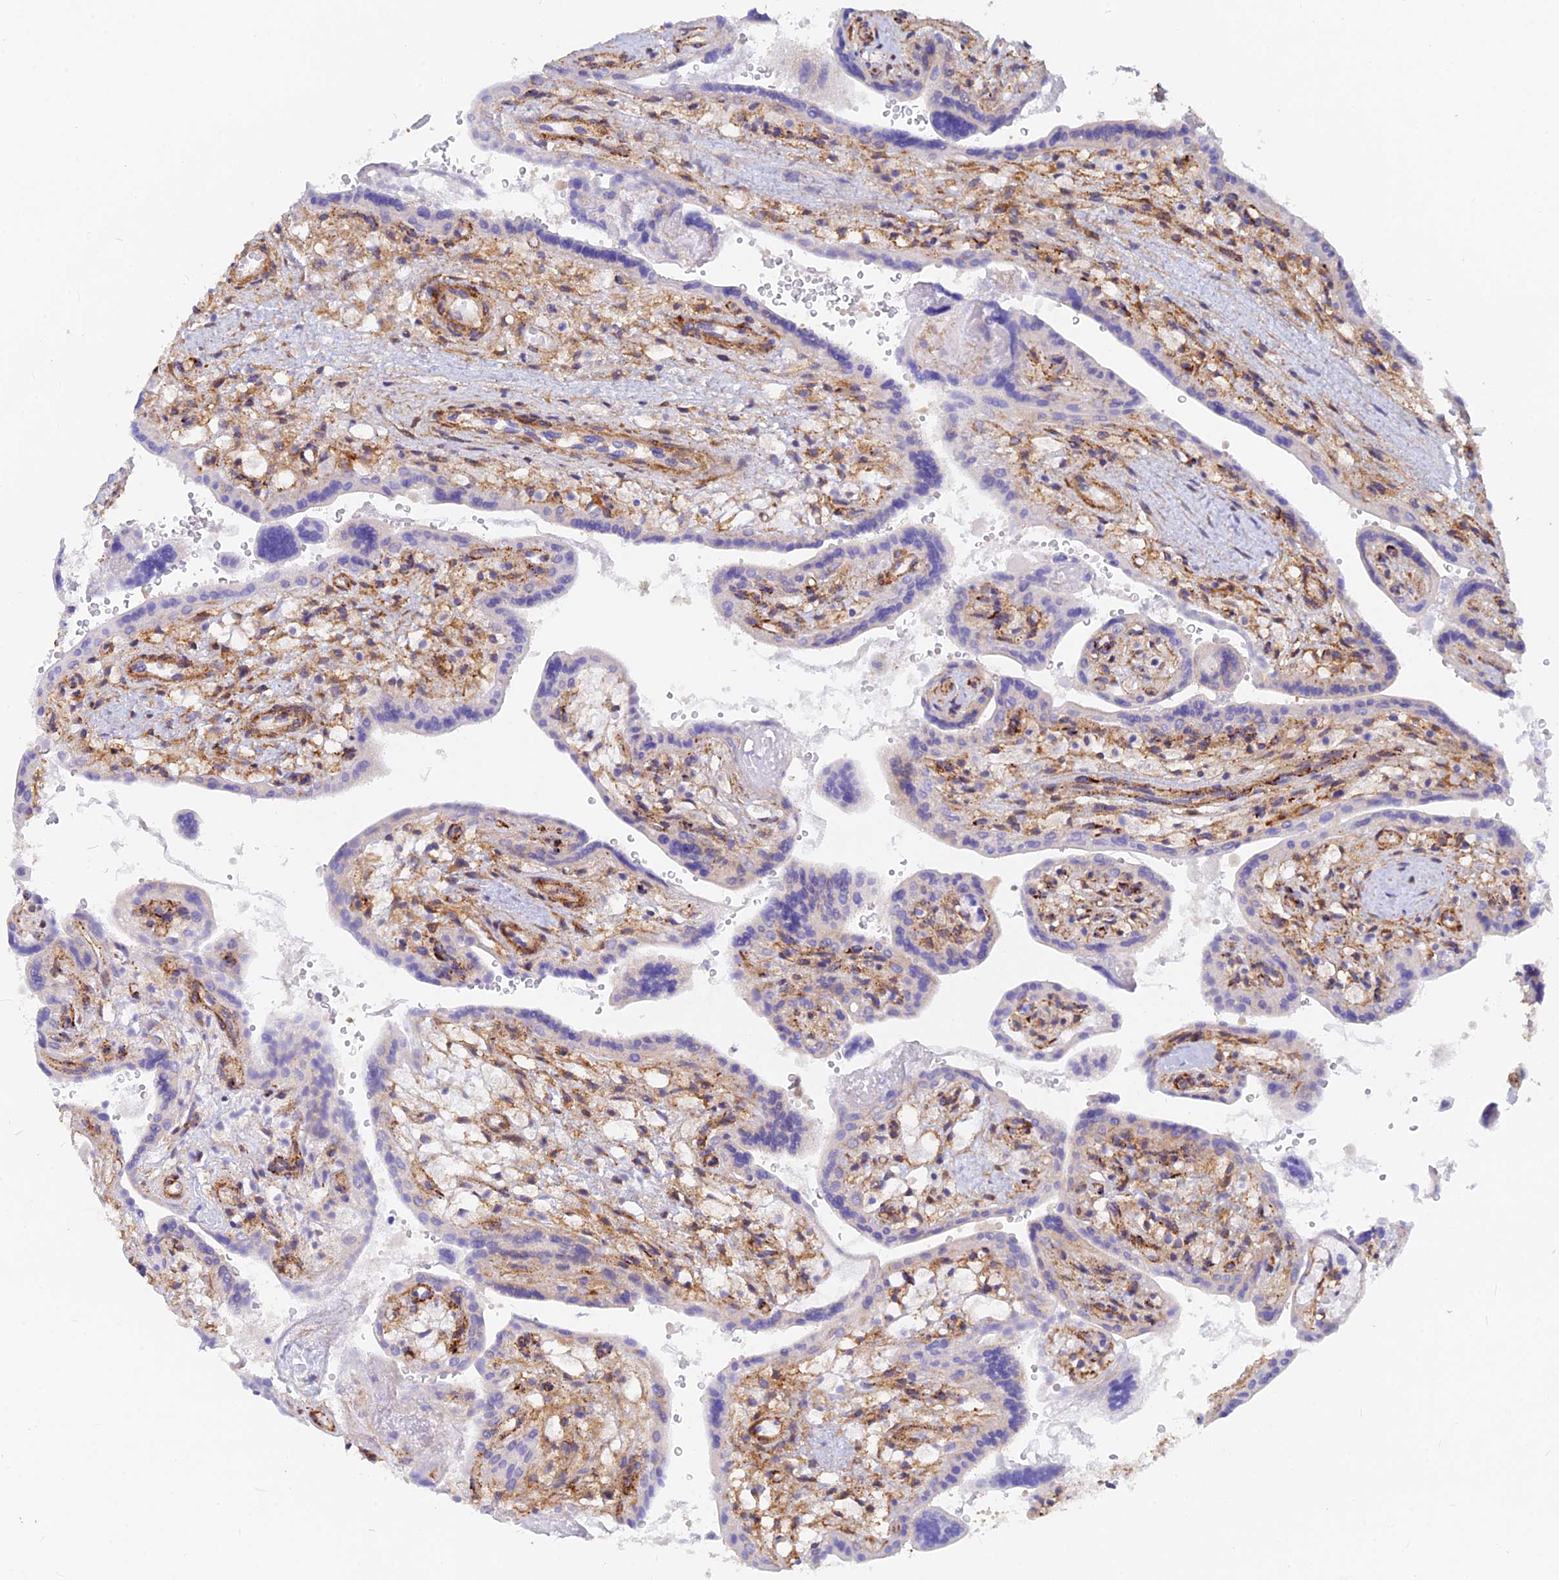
{"staining": {"intensity": "weak", "quantity": "<25%", "location": "nuclear"}, "tissue": "placenta", "cell_type": "Trophoblastic cells", "image_type": "normal", "snomed": [{"axis": "morphology", "description": "Normal tissue, NOS"}, {"axis": "topography", "description": "Placenta"}], "caption": "Immunohistochemistry (IHC) image of benign placenta: human placenta stained with DAB exhibits no significant protein positivity in trophoblastic cells. (Brightfield microscopy of DAB (3,3'-diaminobenzidine) immunohistochemistry (IHC) at high magnification).", "gene": "VSTM2L", "patient": {"sex": "female", "age": 37}}